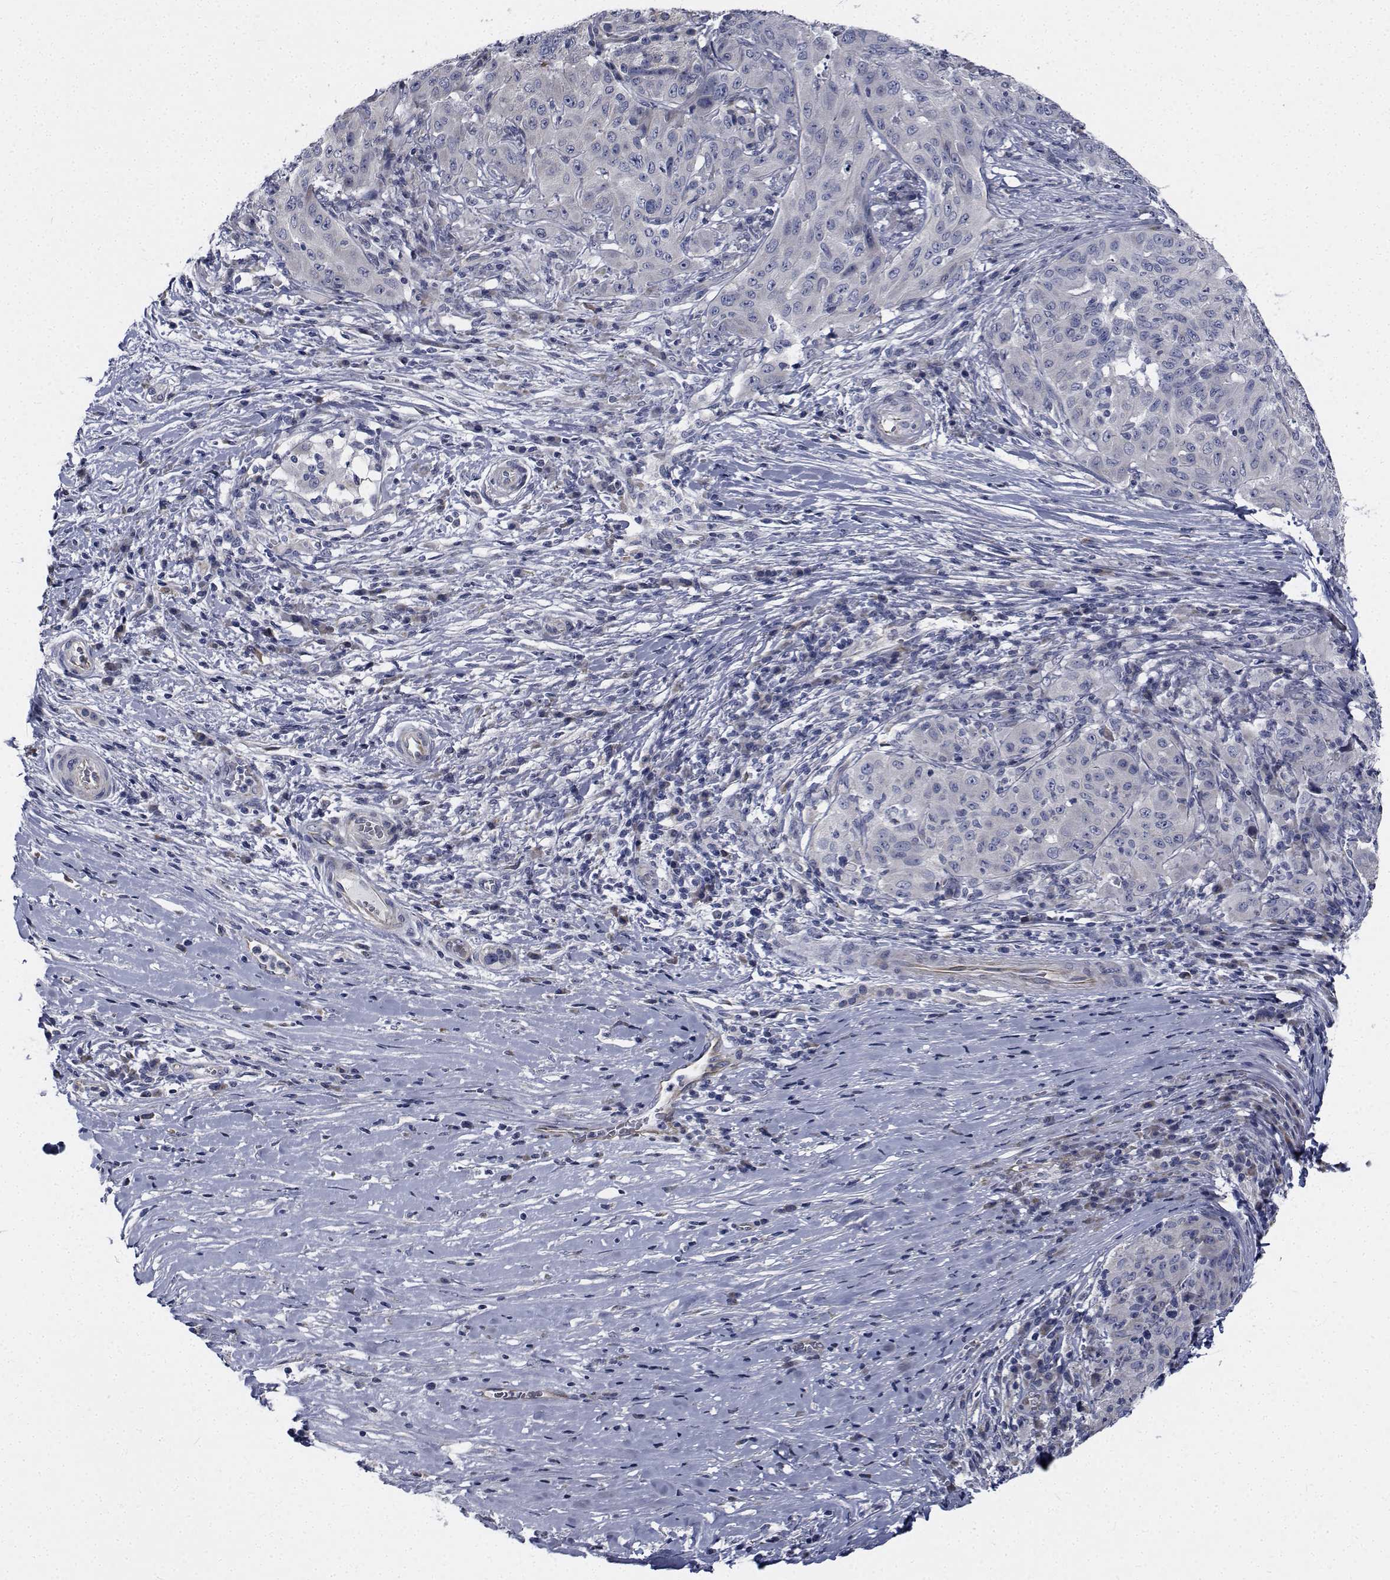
{"staining": {"intensity": "negative", "quantity": "none", "location": "none"}, "tissue": "pancreatic cancer", "cell_type": "Tumor cells", "image_type": "cancer", "snomed": [{"axis": "morphology", "description": "Adenocarcinoma, NOS"}, {"axis": "topography", "description": "Pancreas"}], "caption": "Immunohistochemistry image of neoplastic tissue: human pancreatic cancer stained with DAB (3,3'-diaminobenzidine) shows no significant protein expression in tumor cells. (DAB immunohistochemistry (IHC), high magnification).", "gene": "TTBK1", "patient": {"sex": "male", "age": 63}}